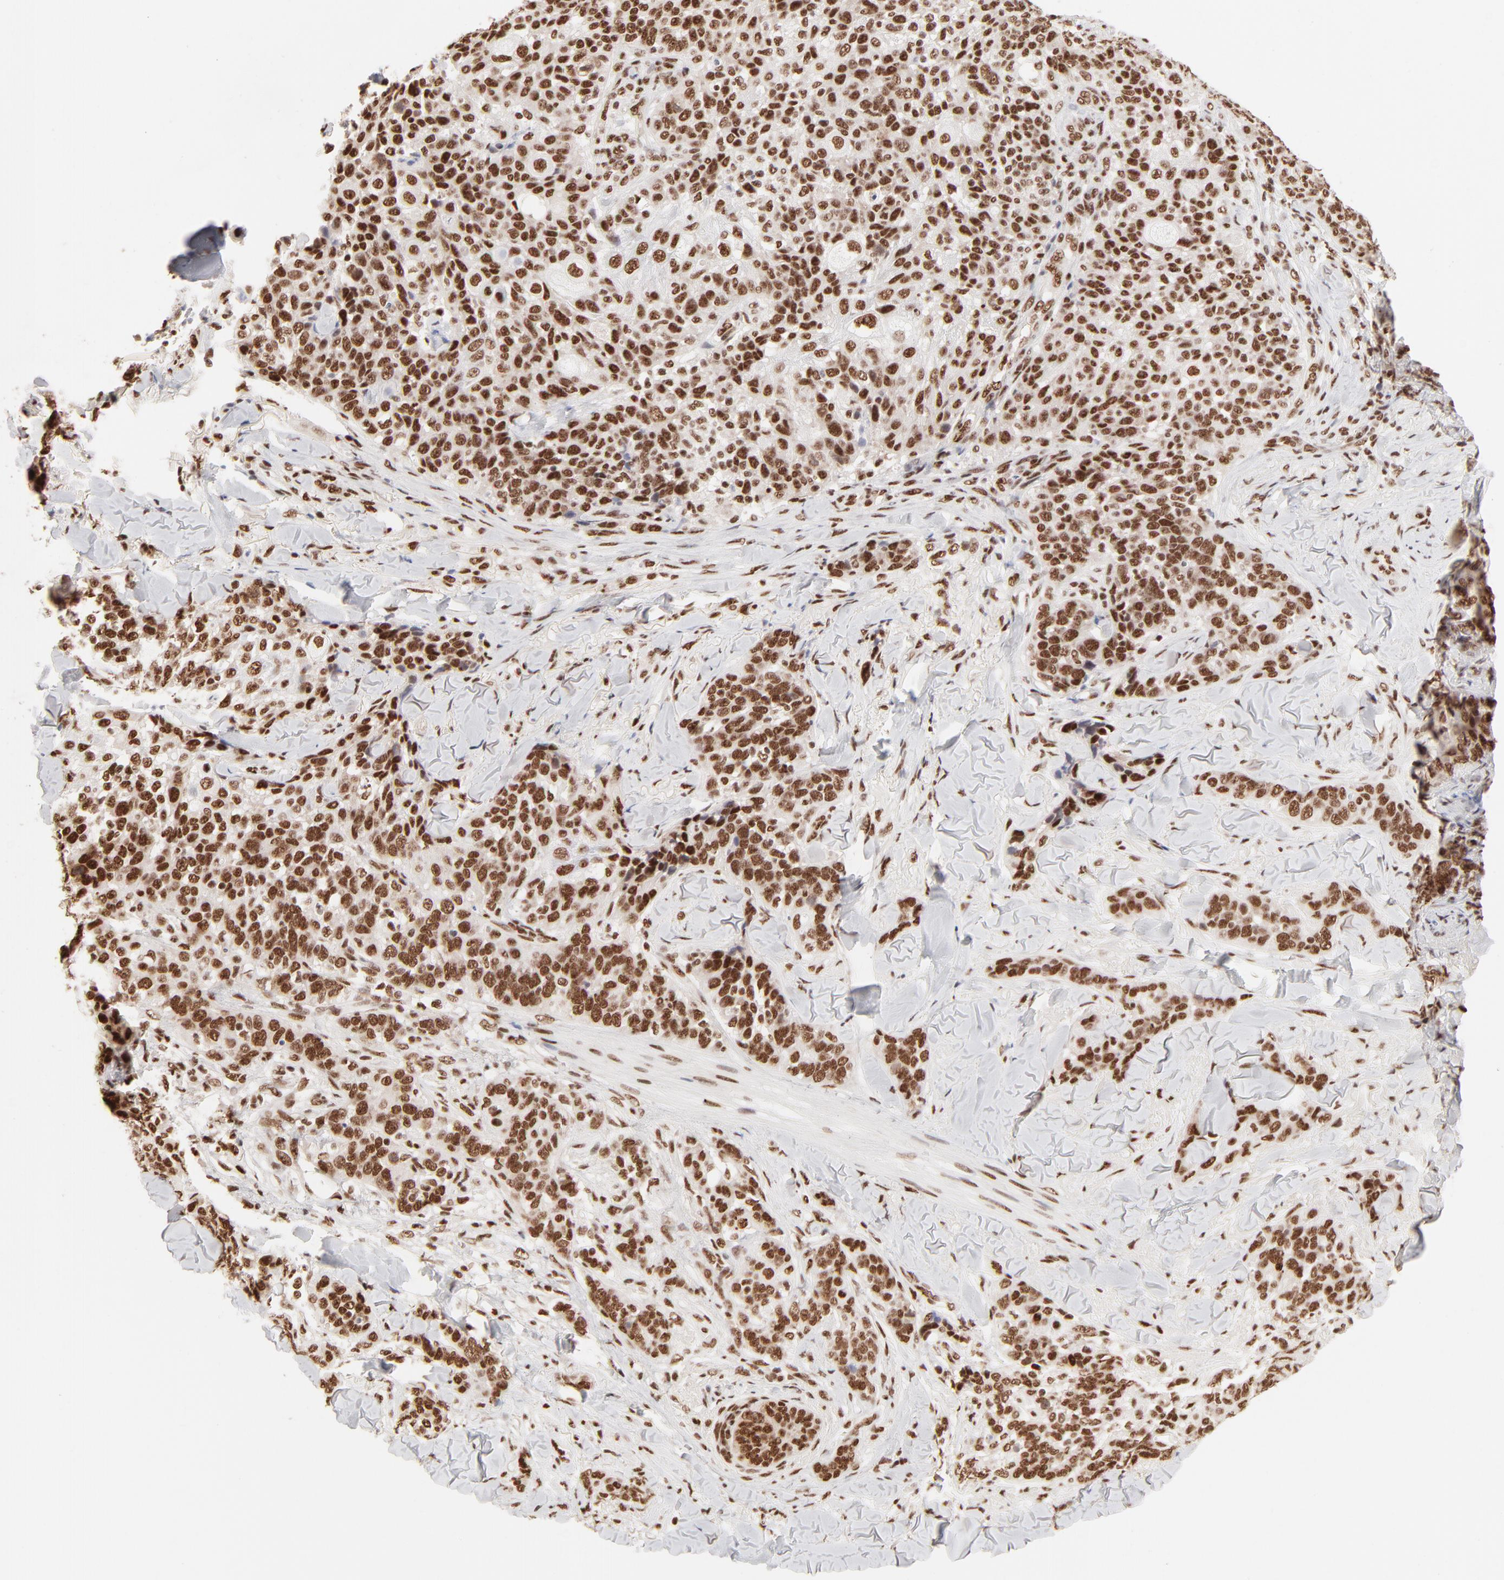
{"staining": {"intensity": "strong", "quantity": ">75%", "location": "nuclear"}, "tissue": "skin cancer", "cell_type": "Tumor cells", "image_type": "cancer", "snomed": [{"axis": "morphology", "description": "Normal tissue, NOS"}, {"axis": "morphology", "description": "Squamous cell carcinoma, NOS"}, {"axis": "topography", "description": "Skin"}], "caption": "Protein staining exhibits strong nuclear expression in approximately >75% of tumor cells in skin cancer (squamous cell carcinoma).", "gene": "TARDBP", "patient": {"sex": "female", "age": 83}}